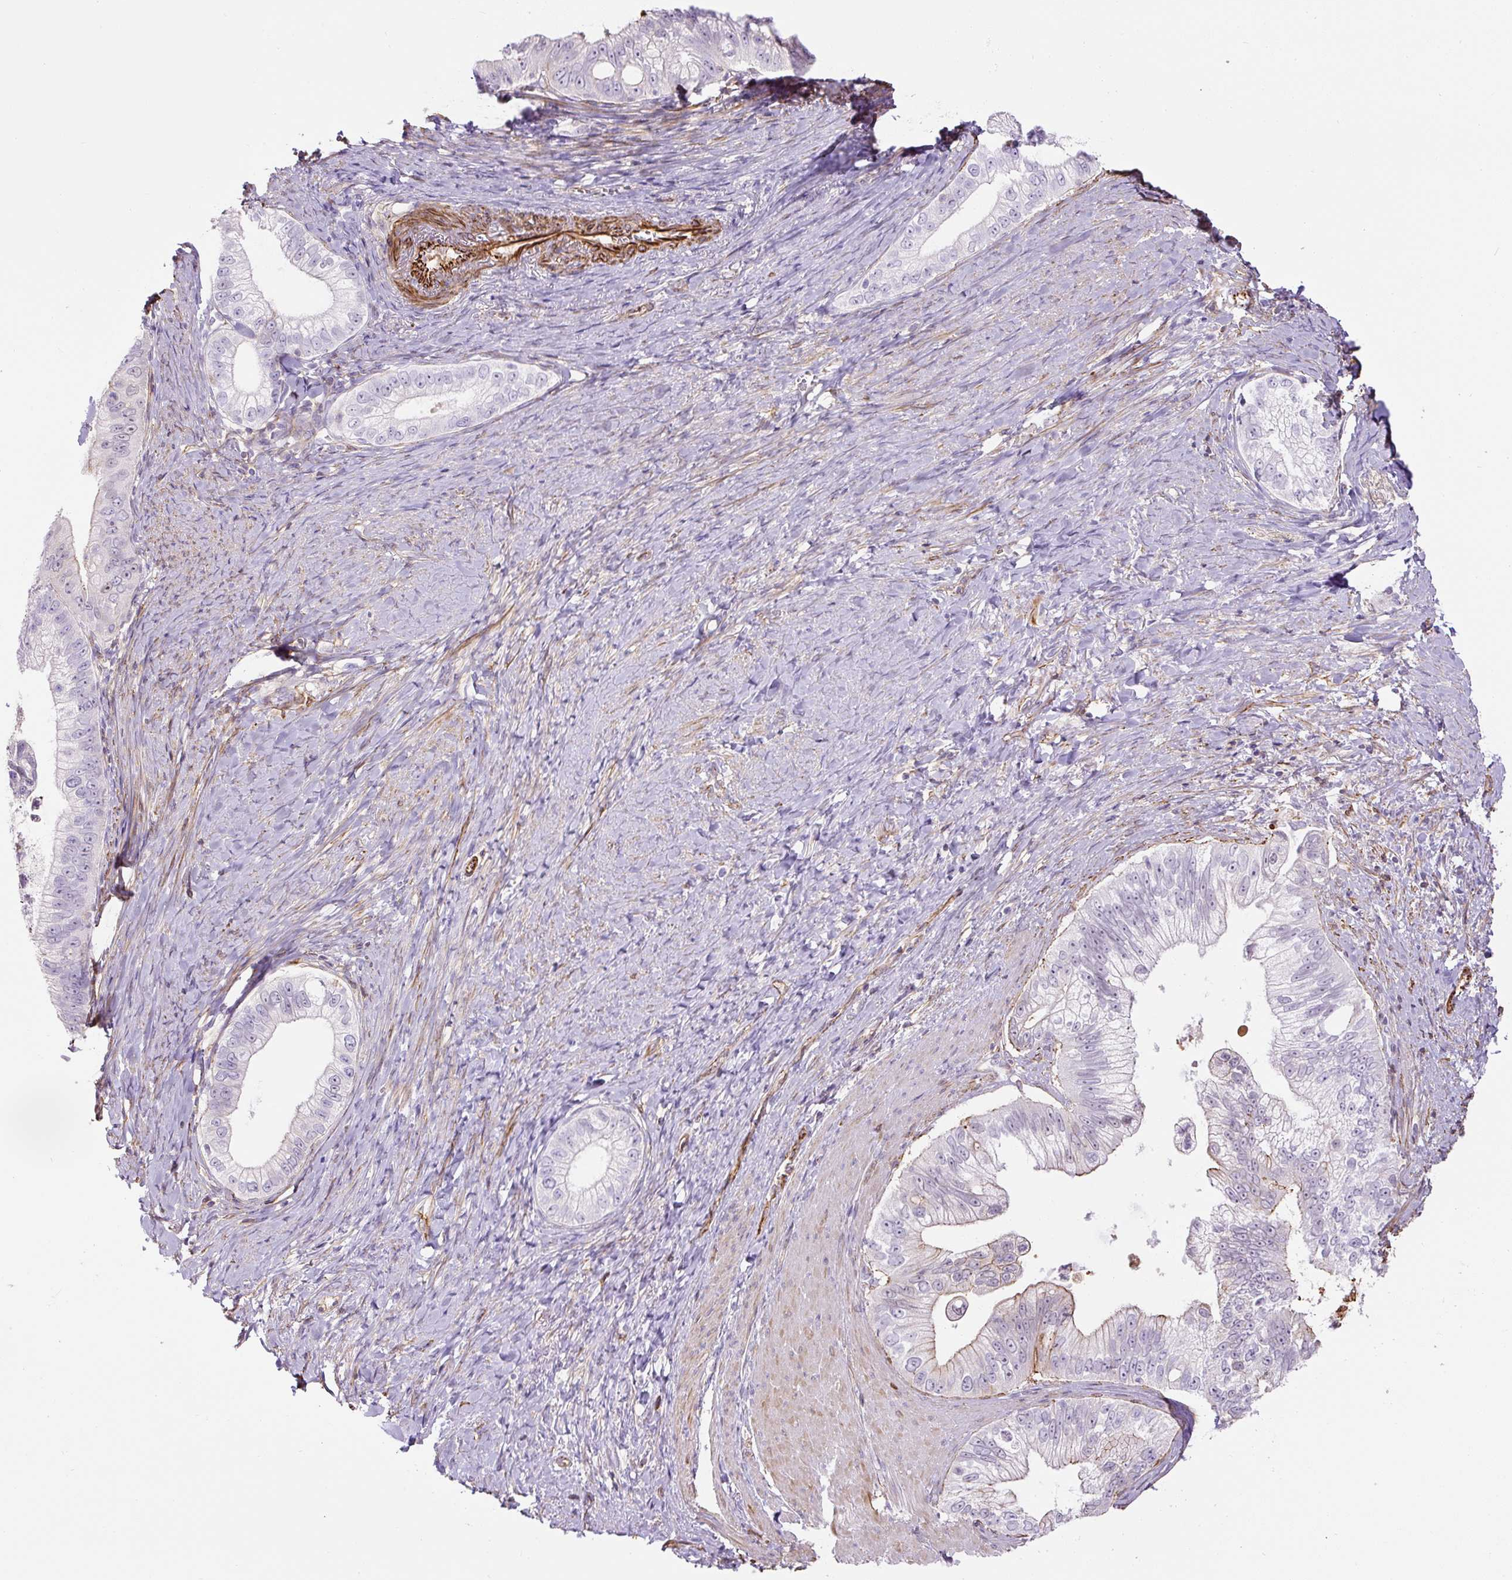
{"staining": {"intensity": "moderate", "quantity": "<25%", "location": "cytoplasmic/membranous"}, "tissue": "pancreatic cancer", "cell_type": "Tumor cells", "image_type": "cancer", "snomed": [{"axis": "morphology", "description": "Adenocarcinoma, NOS"}, {"axis": "topography", "description": "Pancreas"}], "caption": "DAB (3,3'-diaminobenzidine) immunohistochemical staining of adenocarcinoma (pancreatic) demonstrates moderate cytoplasmic/membranous protein staining in approximately <25% of tumor cells. (Brightfield microscopy of DAB IHC at high magnification).", "gene": "B3GALT5", "patient": {"sex": "male", "age": 70}}